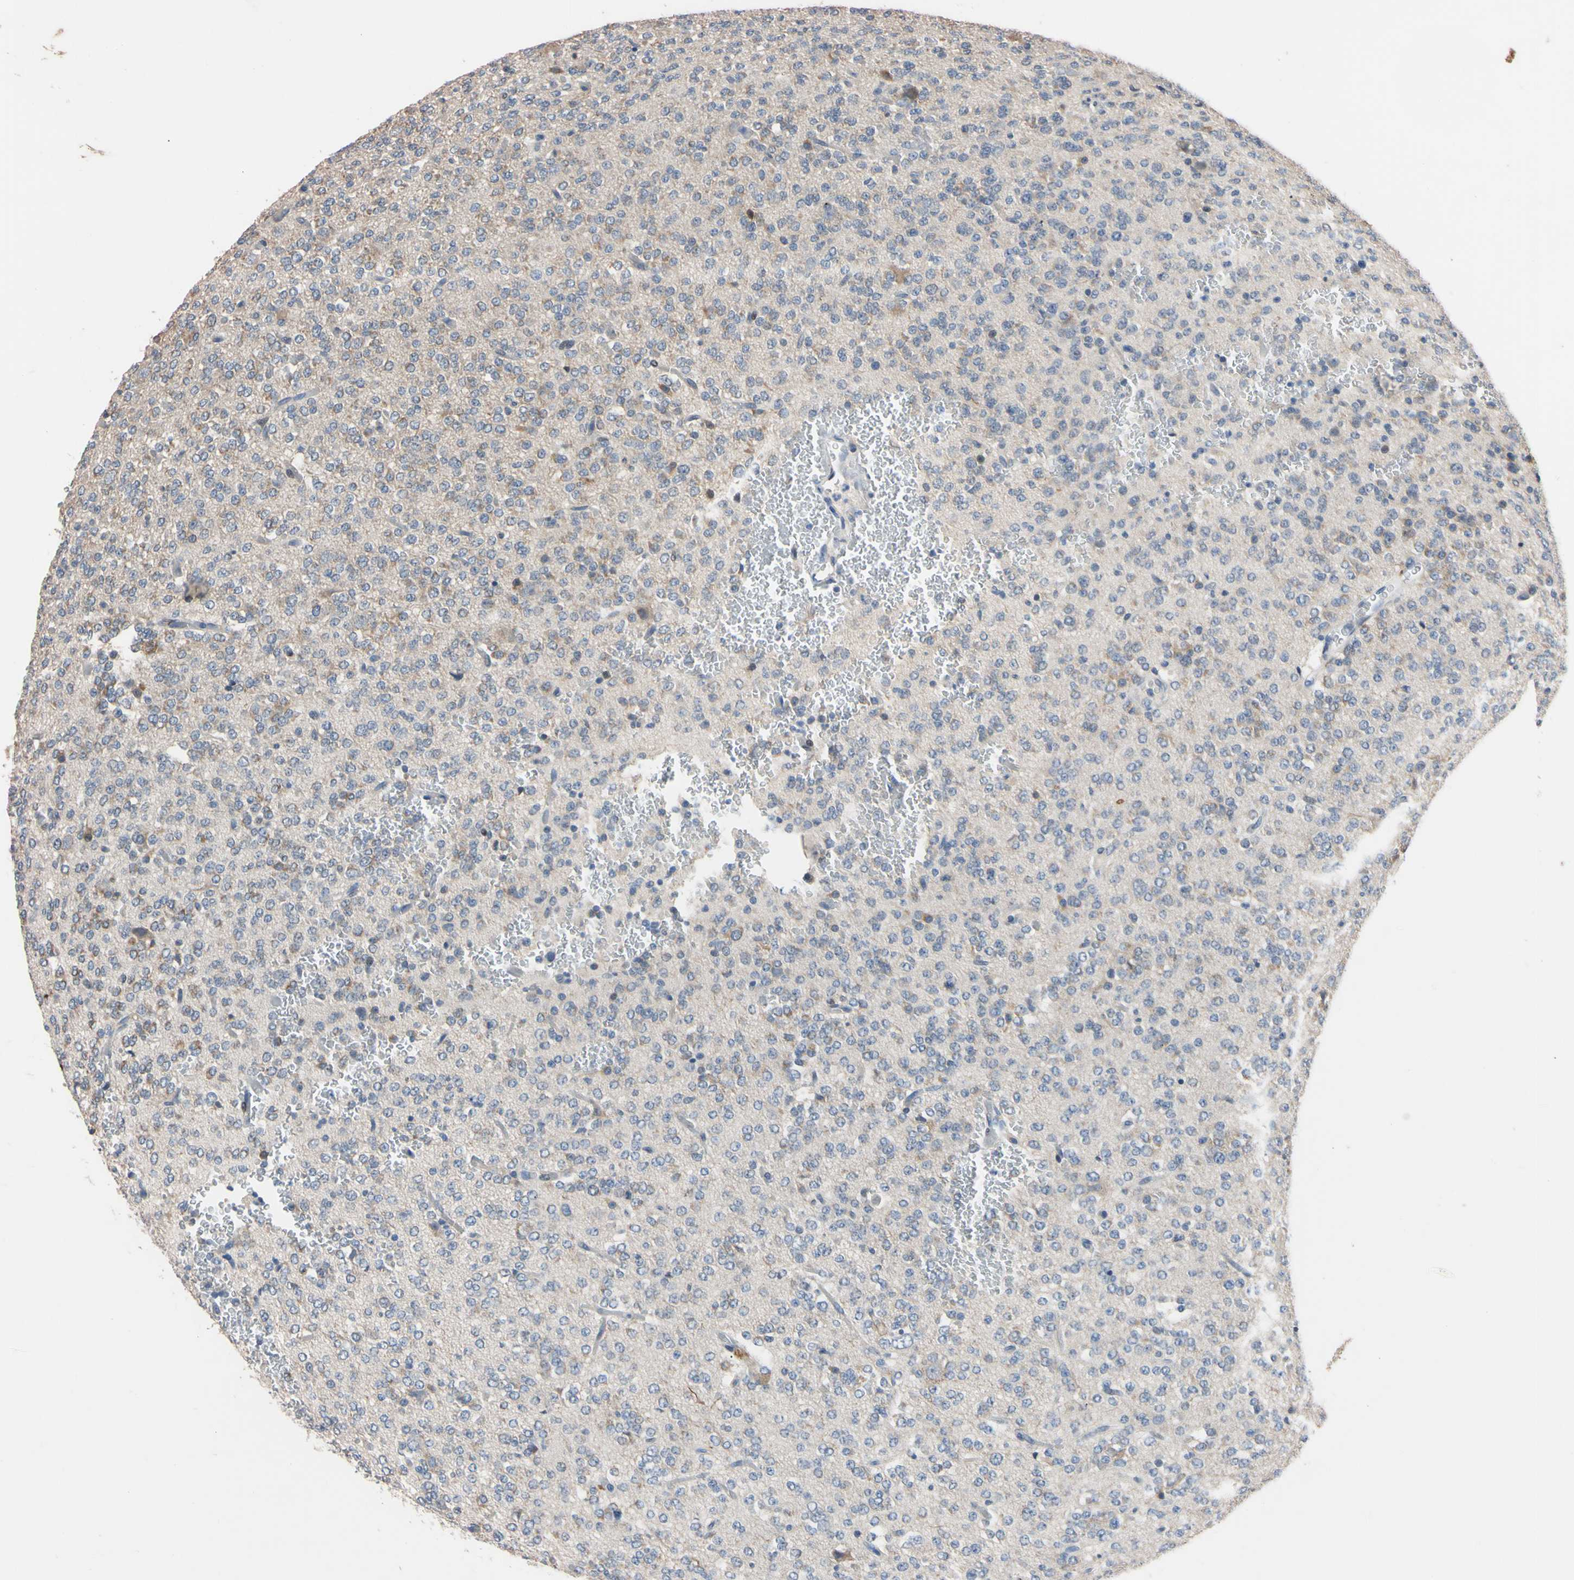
{"staining": {"intensity": "moderate", "quantity": "<25%", "location": "cytoplasmic/membranous"}, "tissue": "glioma", "cell_type": "Tumor cells", "image_type": "cancer", "snomed": [{"axis": "morphology", "description": "Glioma, malignant, Low grade"}, {"axis": "topography", "description": "Brain"}], "caption": "Protein staining reveals moderate cytoplasmic/membranous positivity in about <25% of tumor cells in low-grade glioma (malignant). Immunohistochemistry (ihc) stains the protein in brown and the nuclei are stained blue.", "gene": "PNKD", "patient": {"sex": "male", "age": 38}}